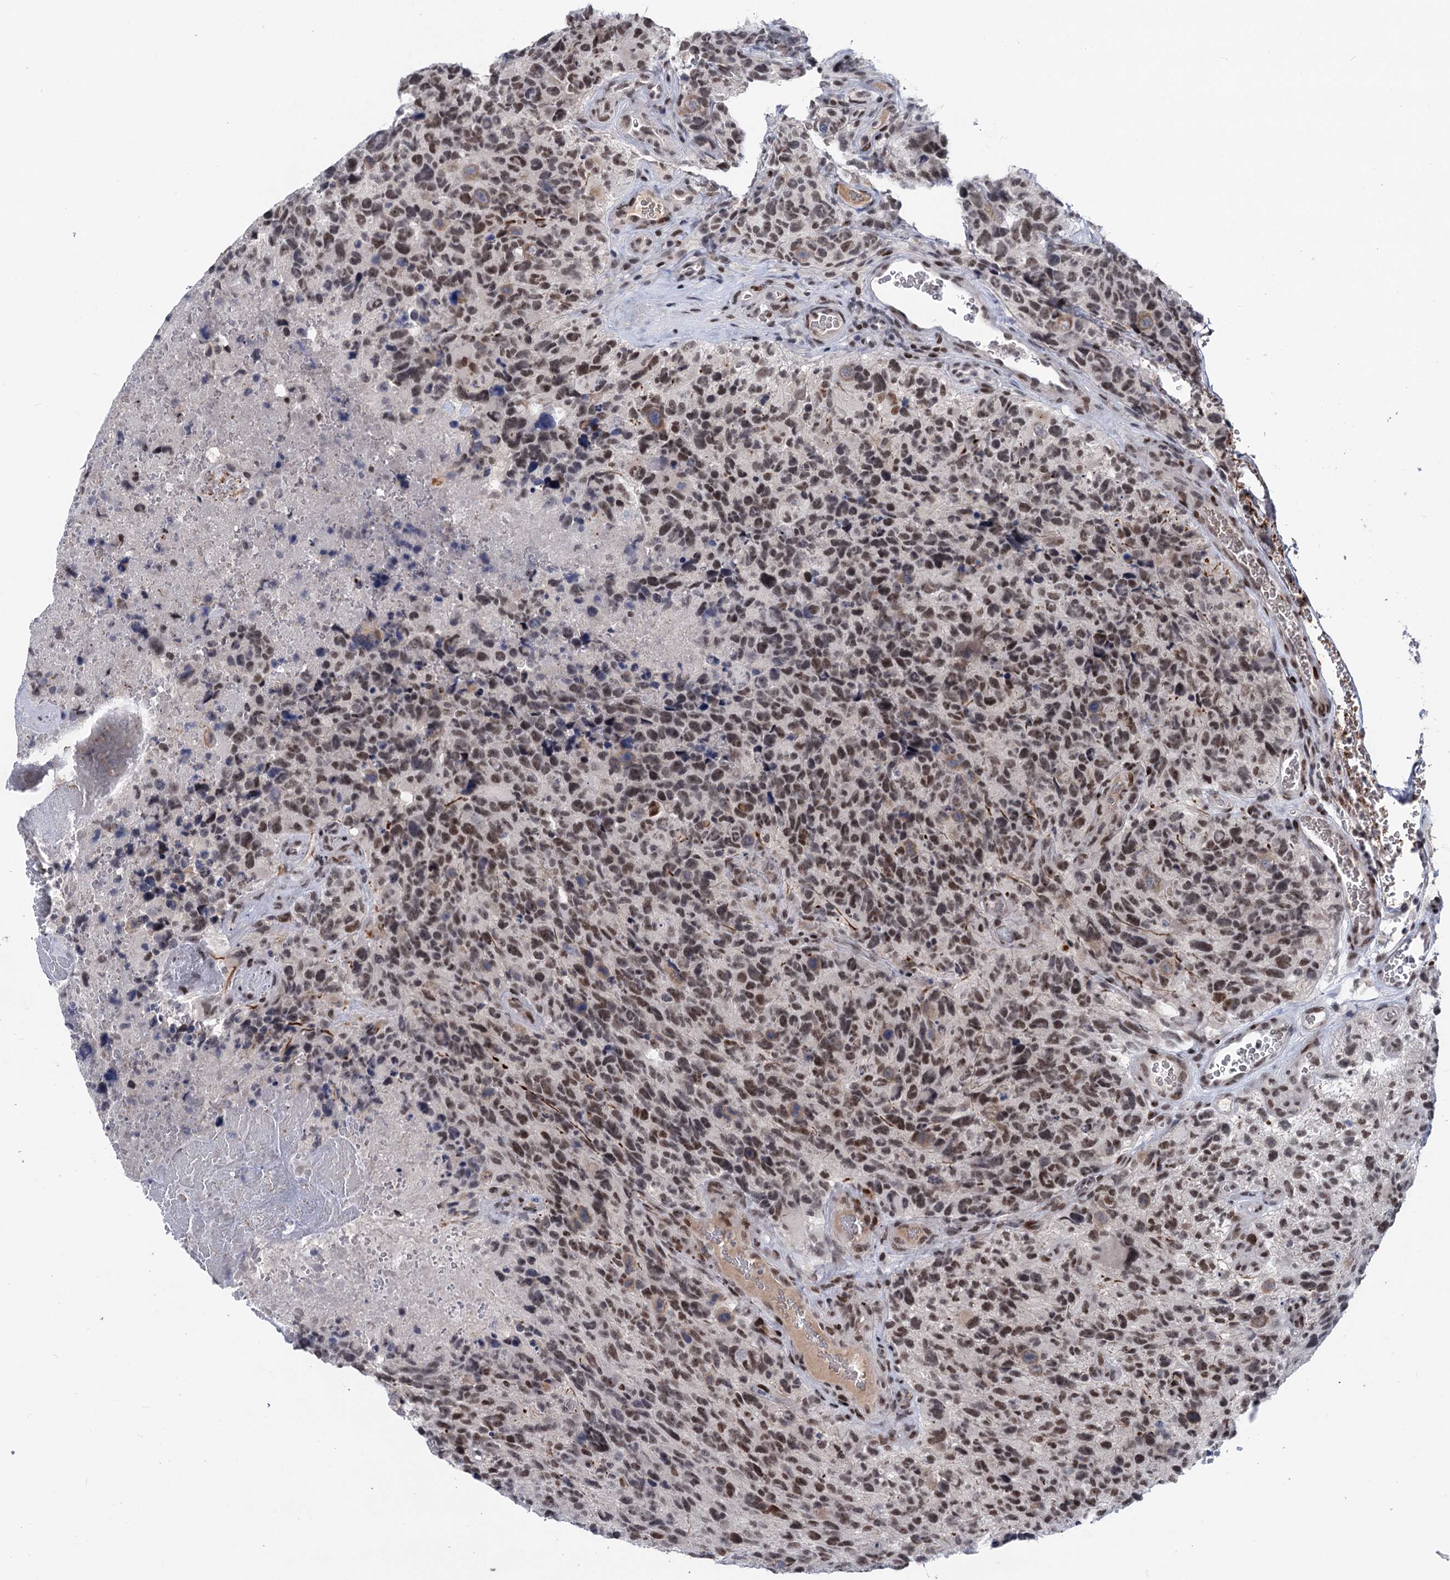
{"staining": {"intensity": "moderate", "quantity": ">75%", "location": "nuclear"}, "tissue": "glioma", "cell_type": "Tumor cells", "image_type": "cancer", "snomed": [{"axis": "morphology", "description": "Glioma, malignant, High grade"}, {"axis": "topography", "description": "Brain"}], "caption": "Protein staining of malignant glioma (high-grade) tissue shows moderate nuclear expression in about >75% of tumor cells.", "gene": "ZCCHC10", "patient": {"sex": "male", "age": 69}}